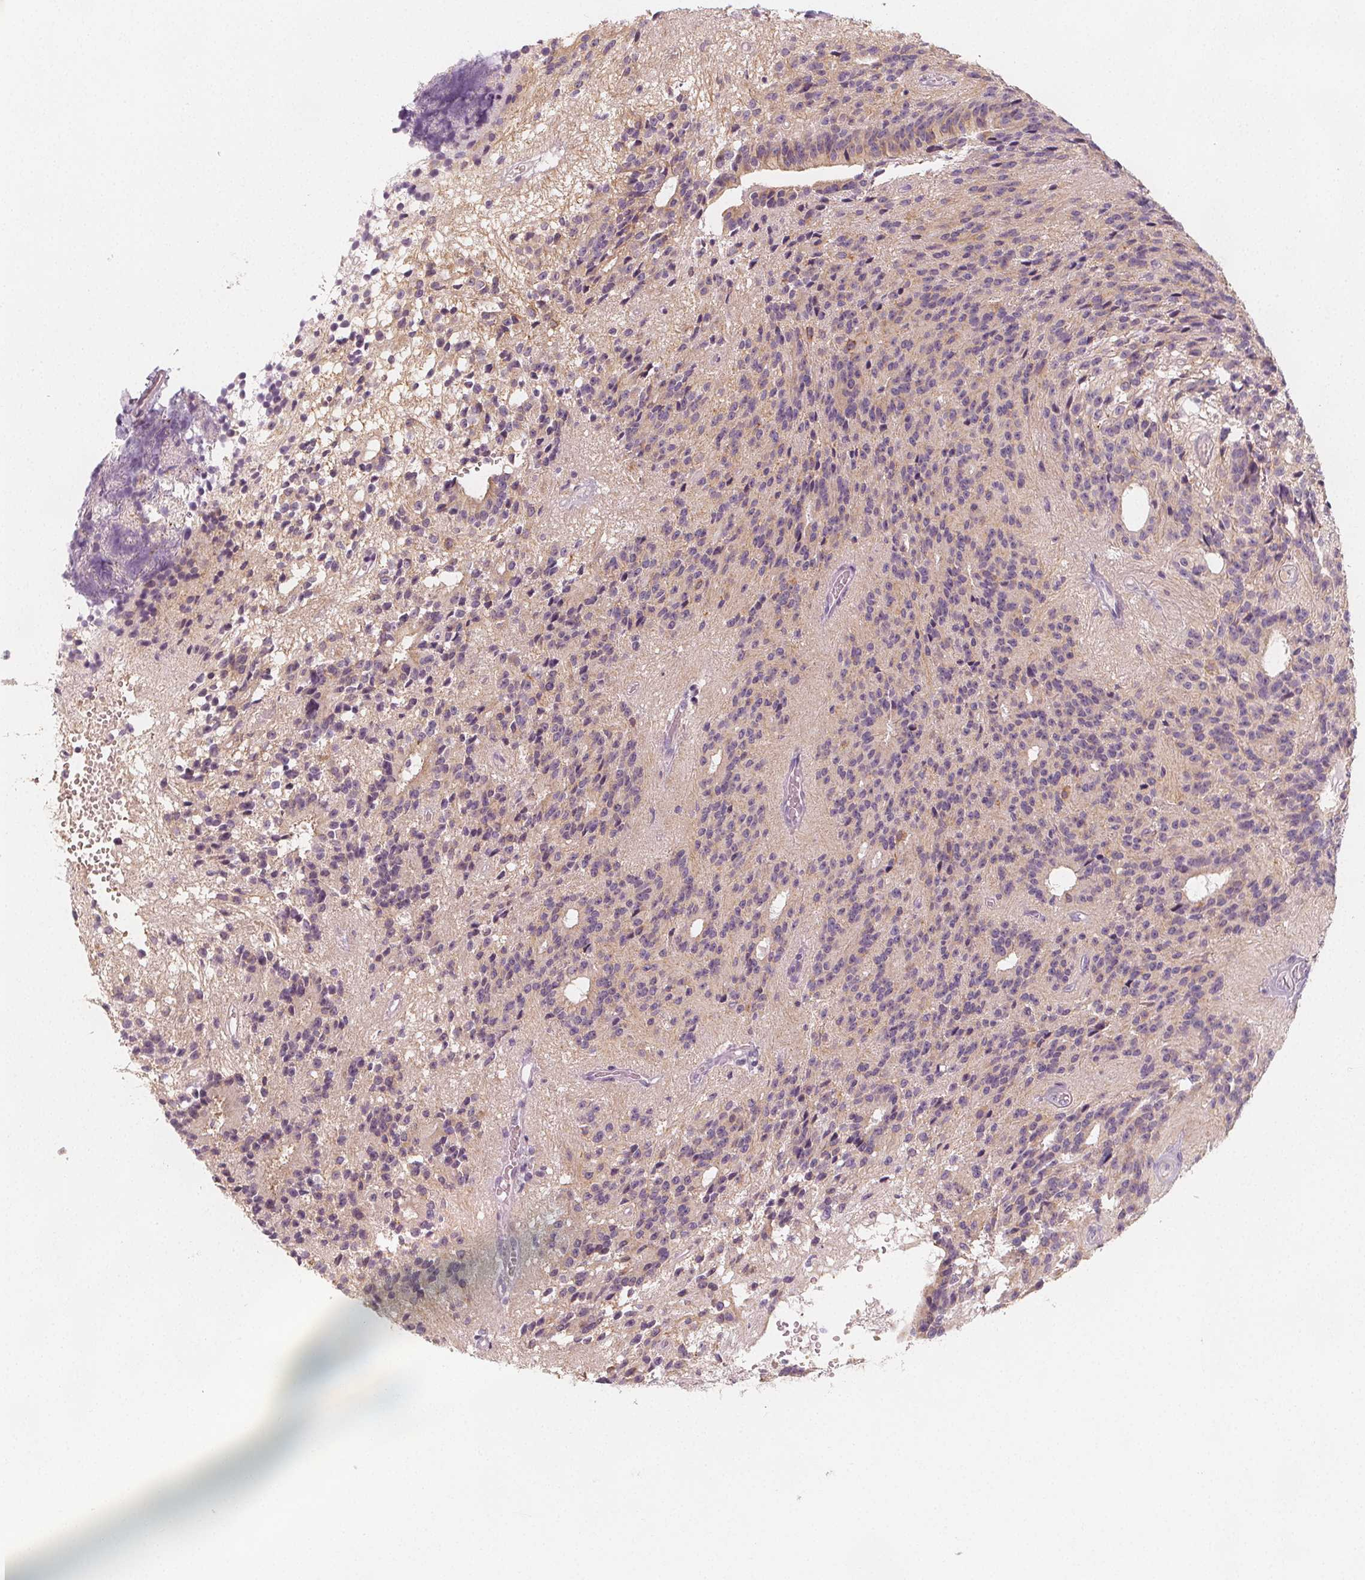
{"staining": {"intensity": "negative", "quantity": "none", "location": "none"}, "tissue": "glioma", "cell_type": "Tumor cells", "image_type": "cancer", "snomed": [{"axis": "morphology", "description": "Glioma, malignant, Low grade"}, {"axis": "topography", "description": "Brain"}], "caption": "DAB (3,3'-diaminobenzidine) immunohistochemical staining of human malignant glioma (low-grade) exhibits no significant expression in tumor cells.", "gene": "MAP1A", "patient": {"sex": "male", "age": 31}}